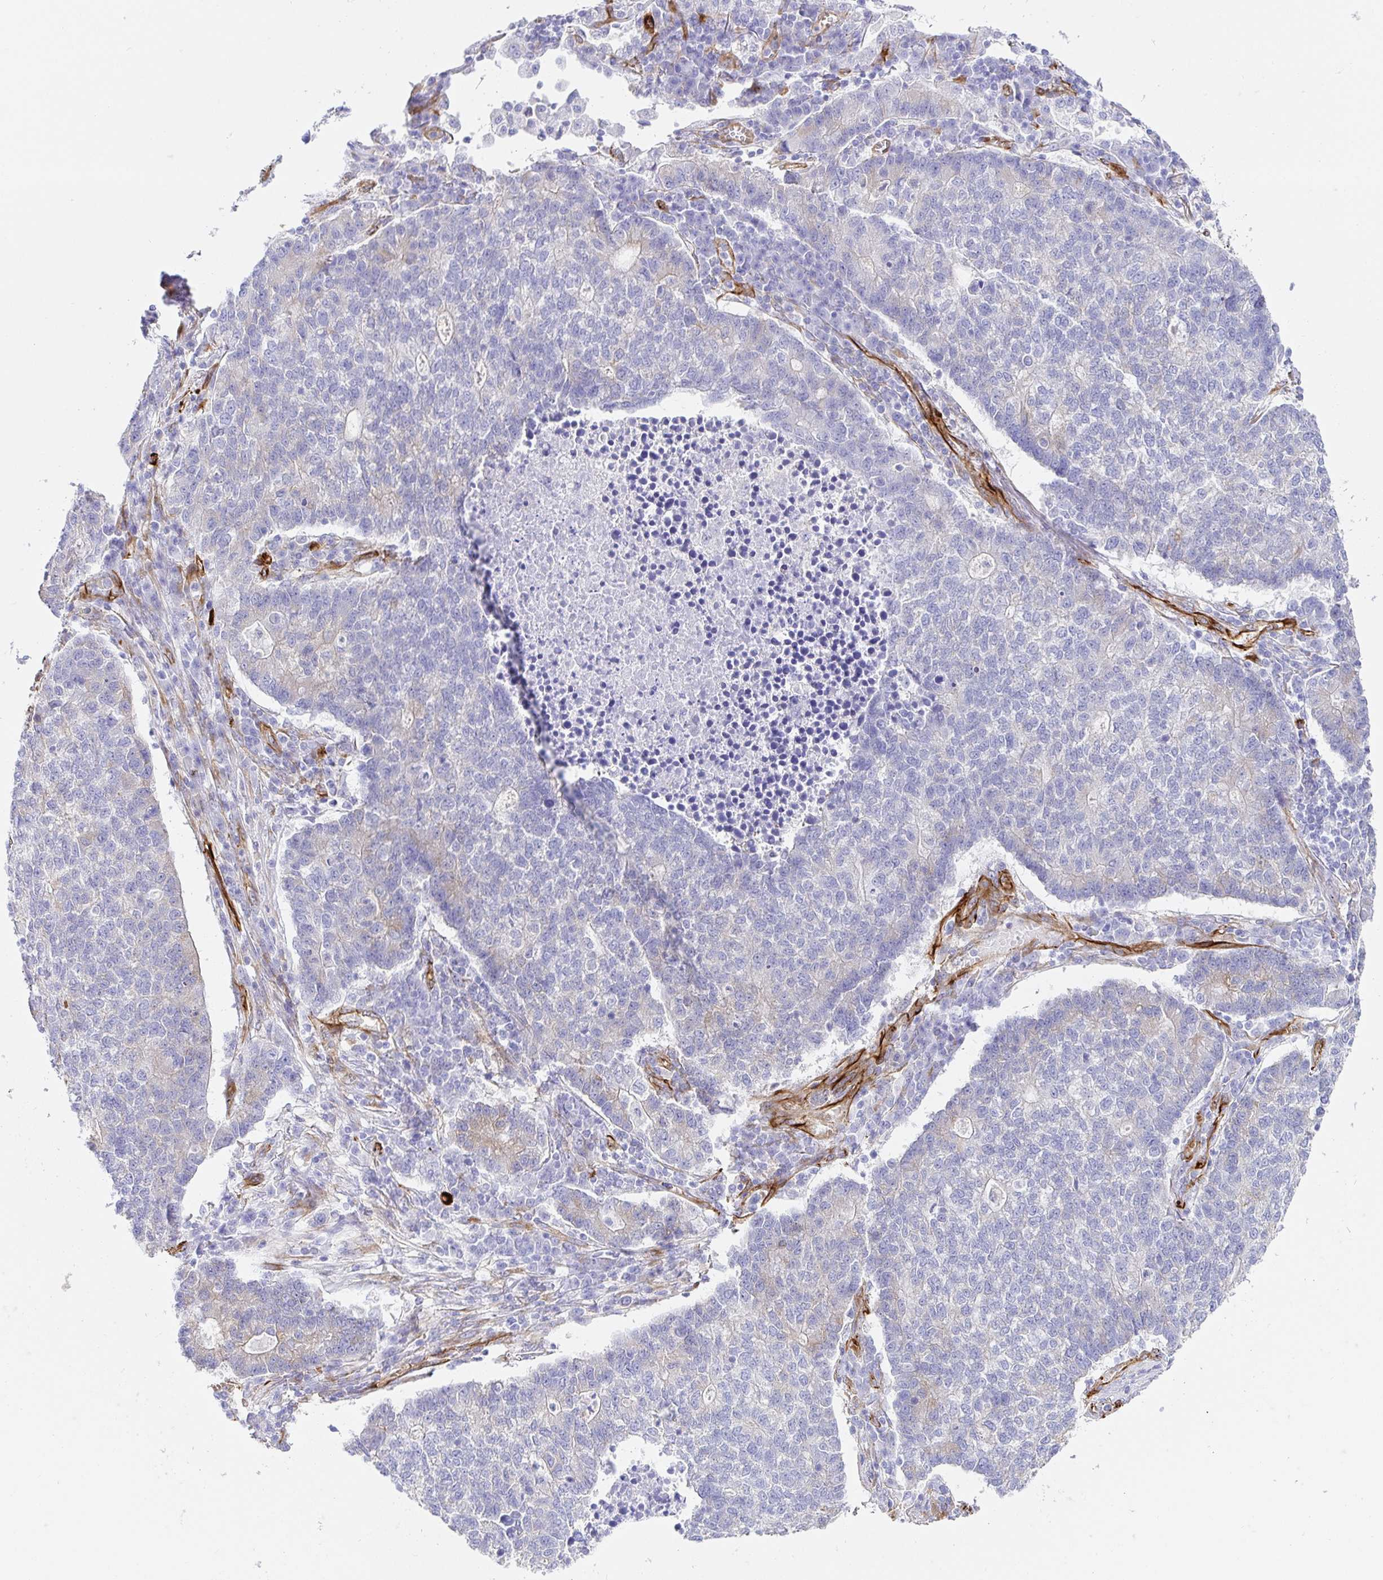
{"staining": {"intensity": "negative", "quantity": "none", "location": "none"}, "tissue": "lung cancer", "cell_type": "Tumor cells", "image_type": "cancer", "snomed": [{"axis": "morphology", "description": "Adenocarcinoma, NOS"}, {"axis": "topography", "description": "Lung"}], "caption": "This image is of adenocarcinoma (lung) stained with immunohistochemistry to label a protein in brown with the nuclei are counter-stained blue. There is no positivity in tumor cells.", "gene": "DOCK1", "patient": {"sex": "male", "age": 57}}